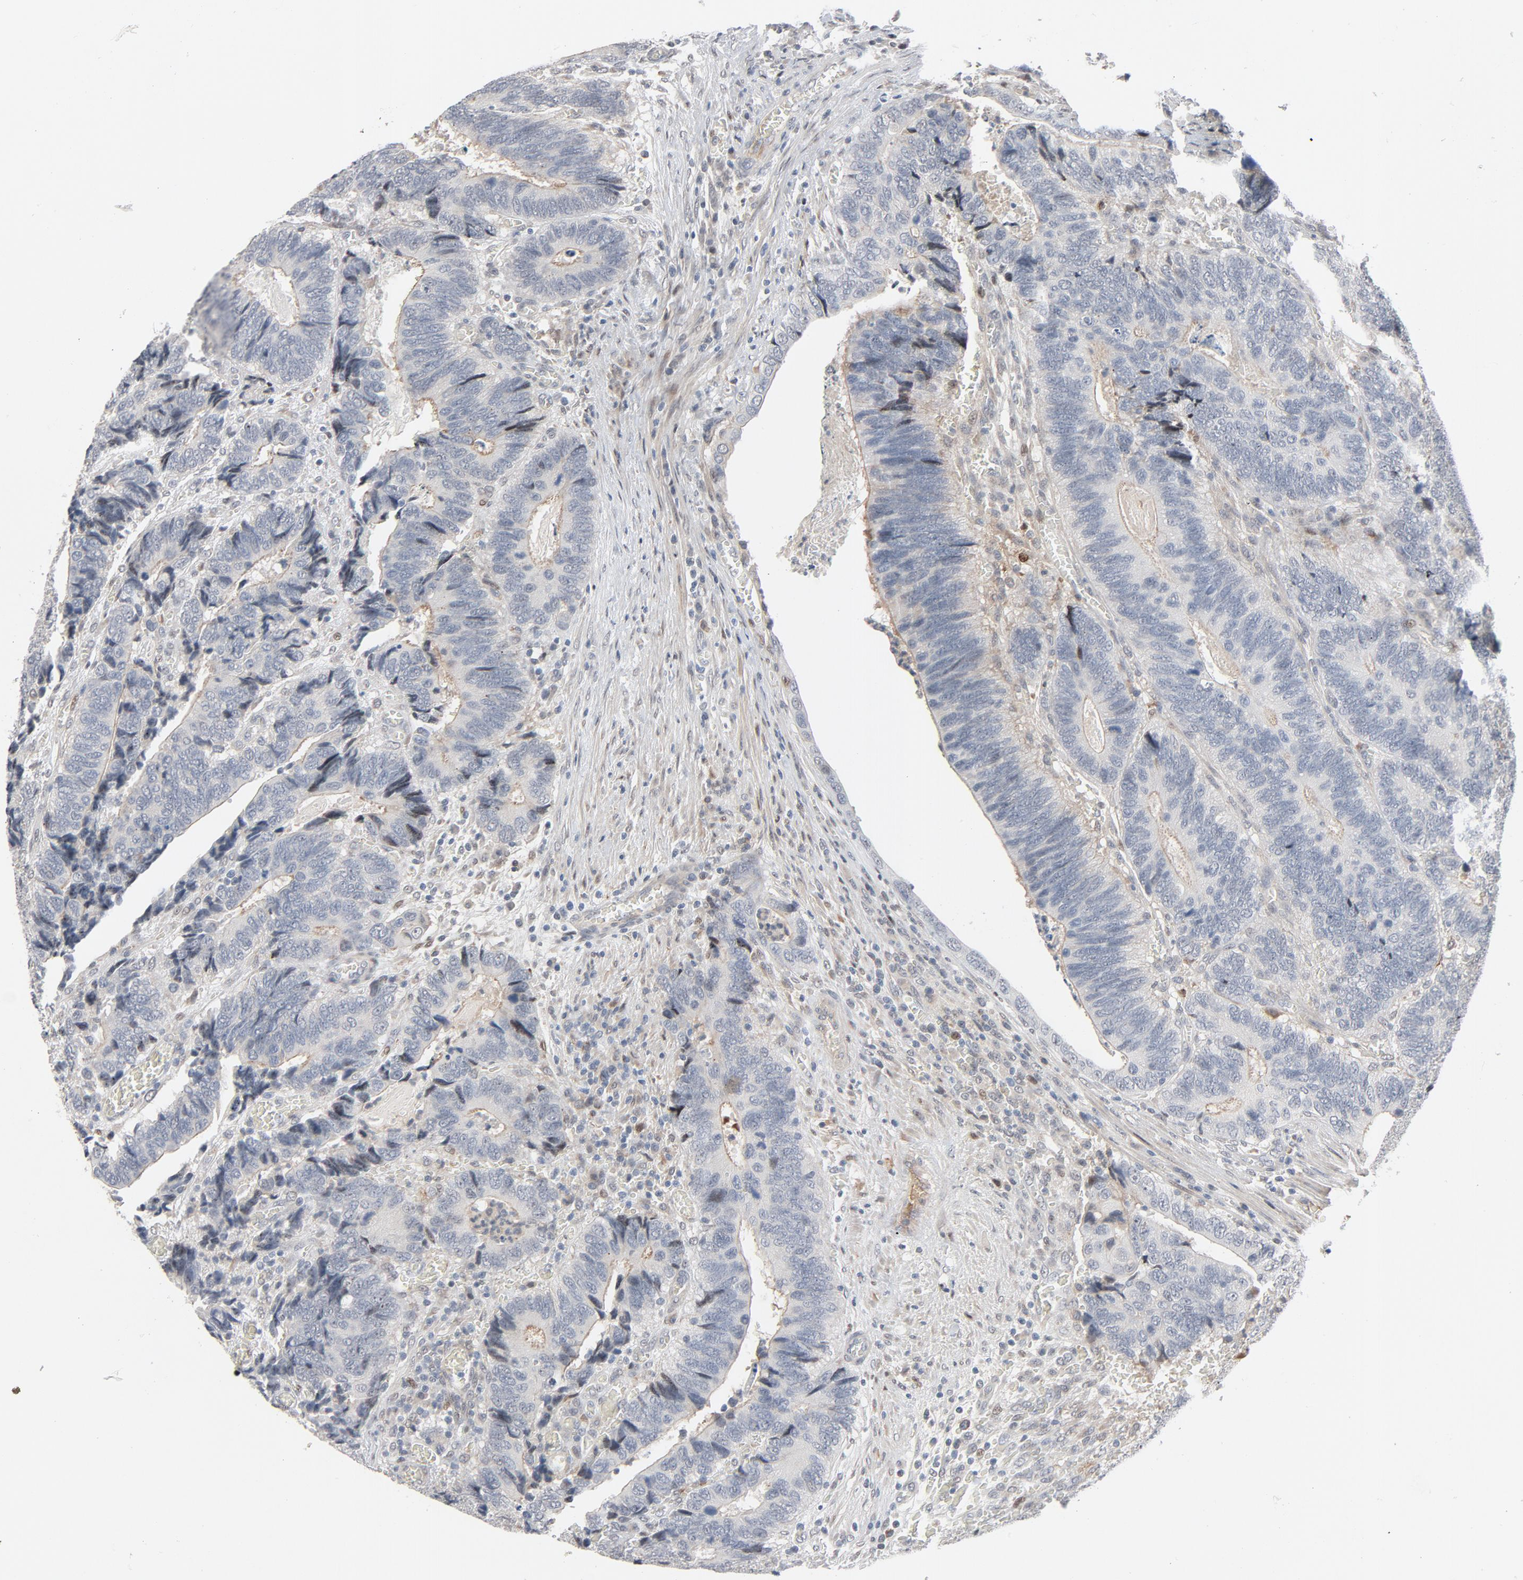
{"staining": {"intensity": "weak", "quantity": "<25%", "location": "cytoplasmic/membranous"}, "tissue": "colorectal cancer", "cell_type": "Tumor cells", "image_type": "cancer", "snomed": [{"axis": "morphology", "description": "Adenocarcinoma, NOS"}, {"axis": "topography", "description": "Colon"}], "caption": "Immunohistochemistry (IHC) histopathology image of human colorectal adenocarcinoma stained for a protein (brown), which demonstrates no staining in tumor cells.", "gene": "FSCB", "patient": {"sex": "male", "age": 72}}